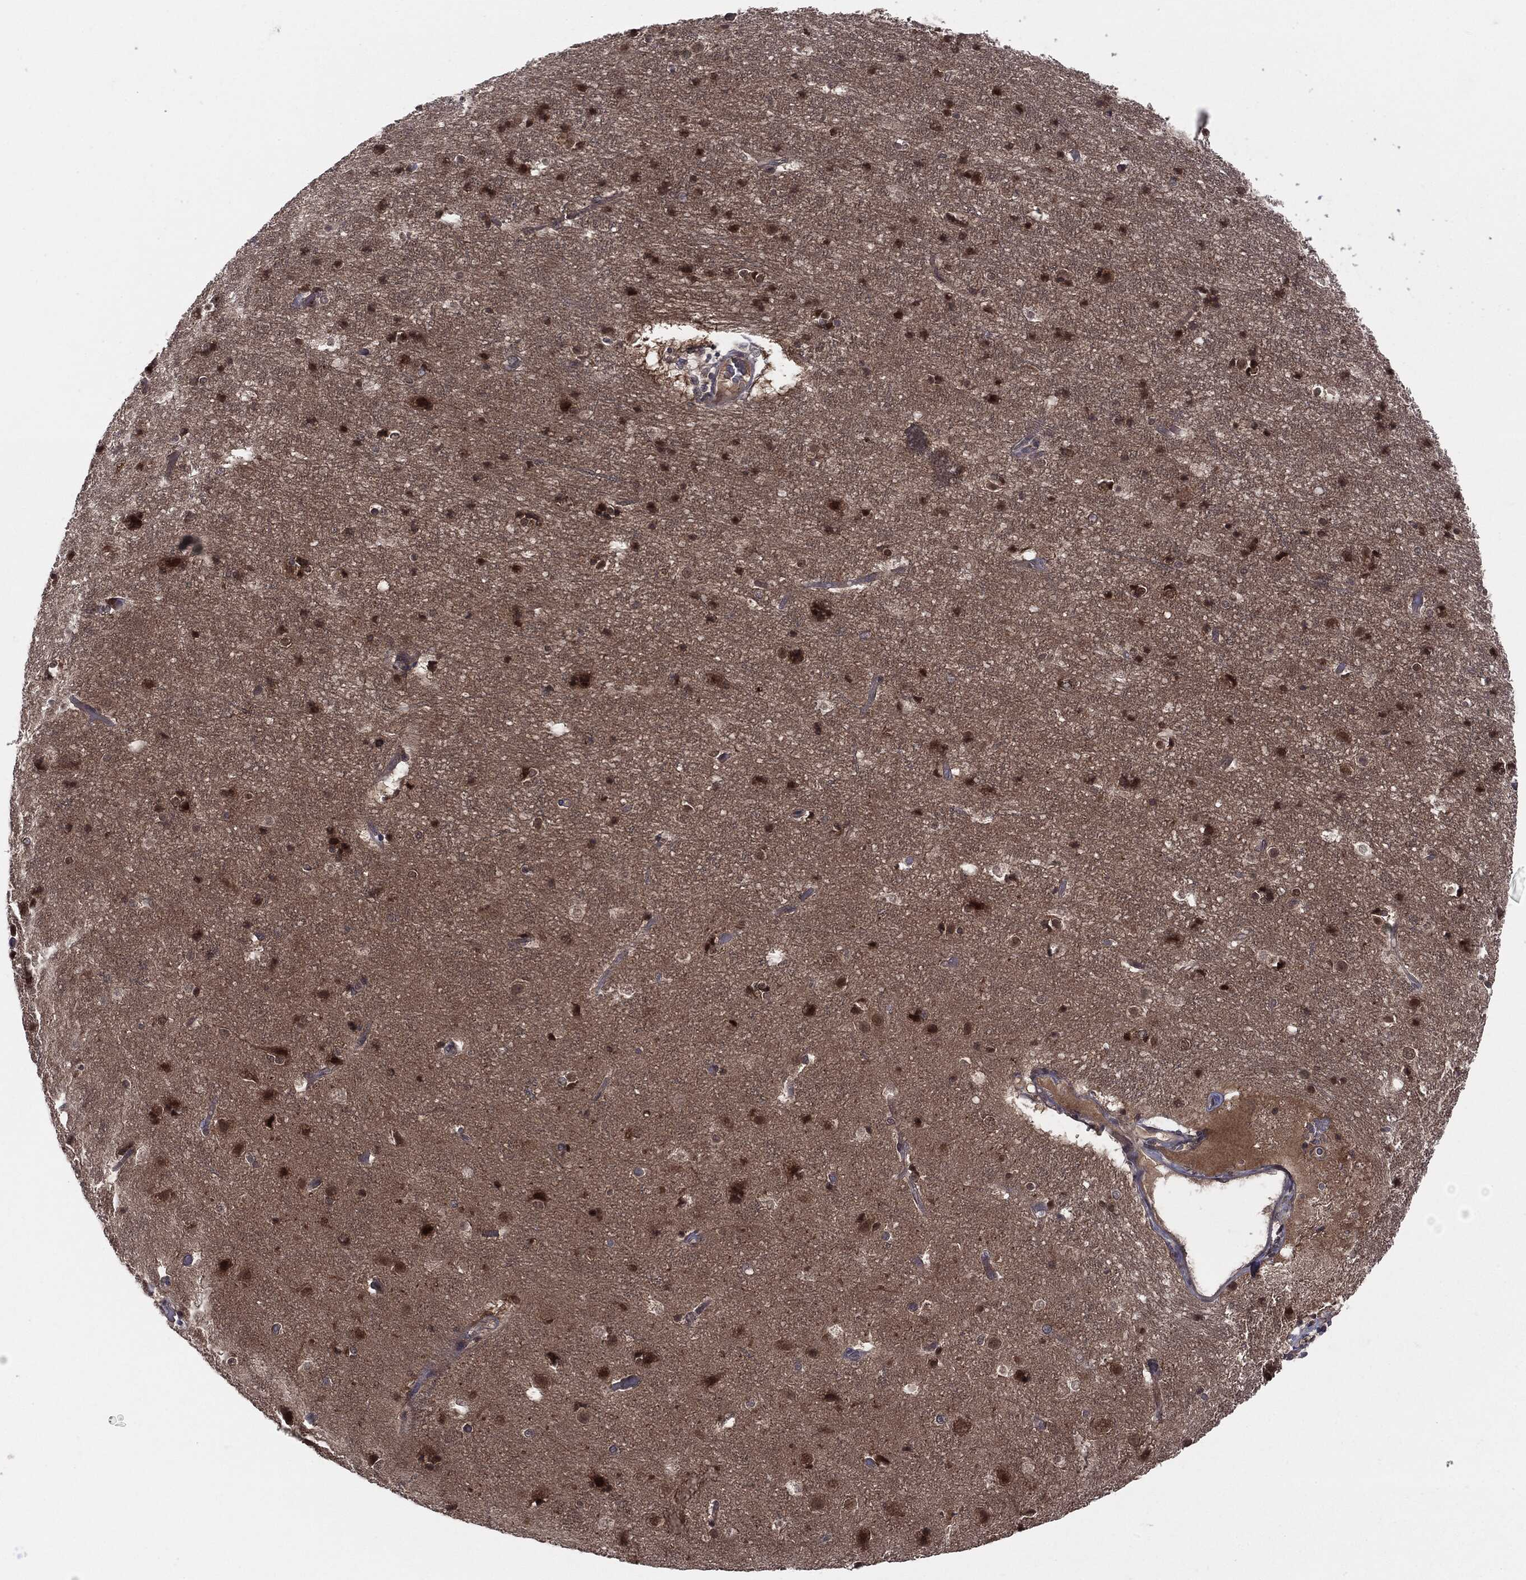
{"staining": {"intensity": "negative", "quantity": "none", "location": "none"}, "tissue": "cerebral cortex", "cell_type": "Endothelial cells", "image_type": "normal", "snomed": [{"axis": "morphology", "description": "Normal tissue, NOS"}, {"axis": "topography", "description": "Cerebral cortex"}], "caption": "Immunohistochemistry of unremarkable human cerebral cortex reveals no positivity in endothelial cells. (Stains: DAB (3,3'-diaminobenzidine) immunohistochemistry (IHC) with hematoxylin counter stain, Microscopy: brightfield microscopy at high magnification).", "gene": "KRT7", "patient": {"sex": "female", "age": 52}}